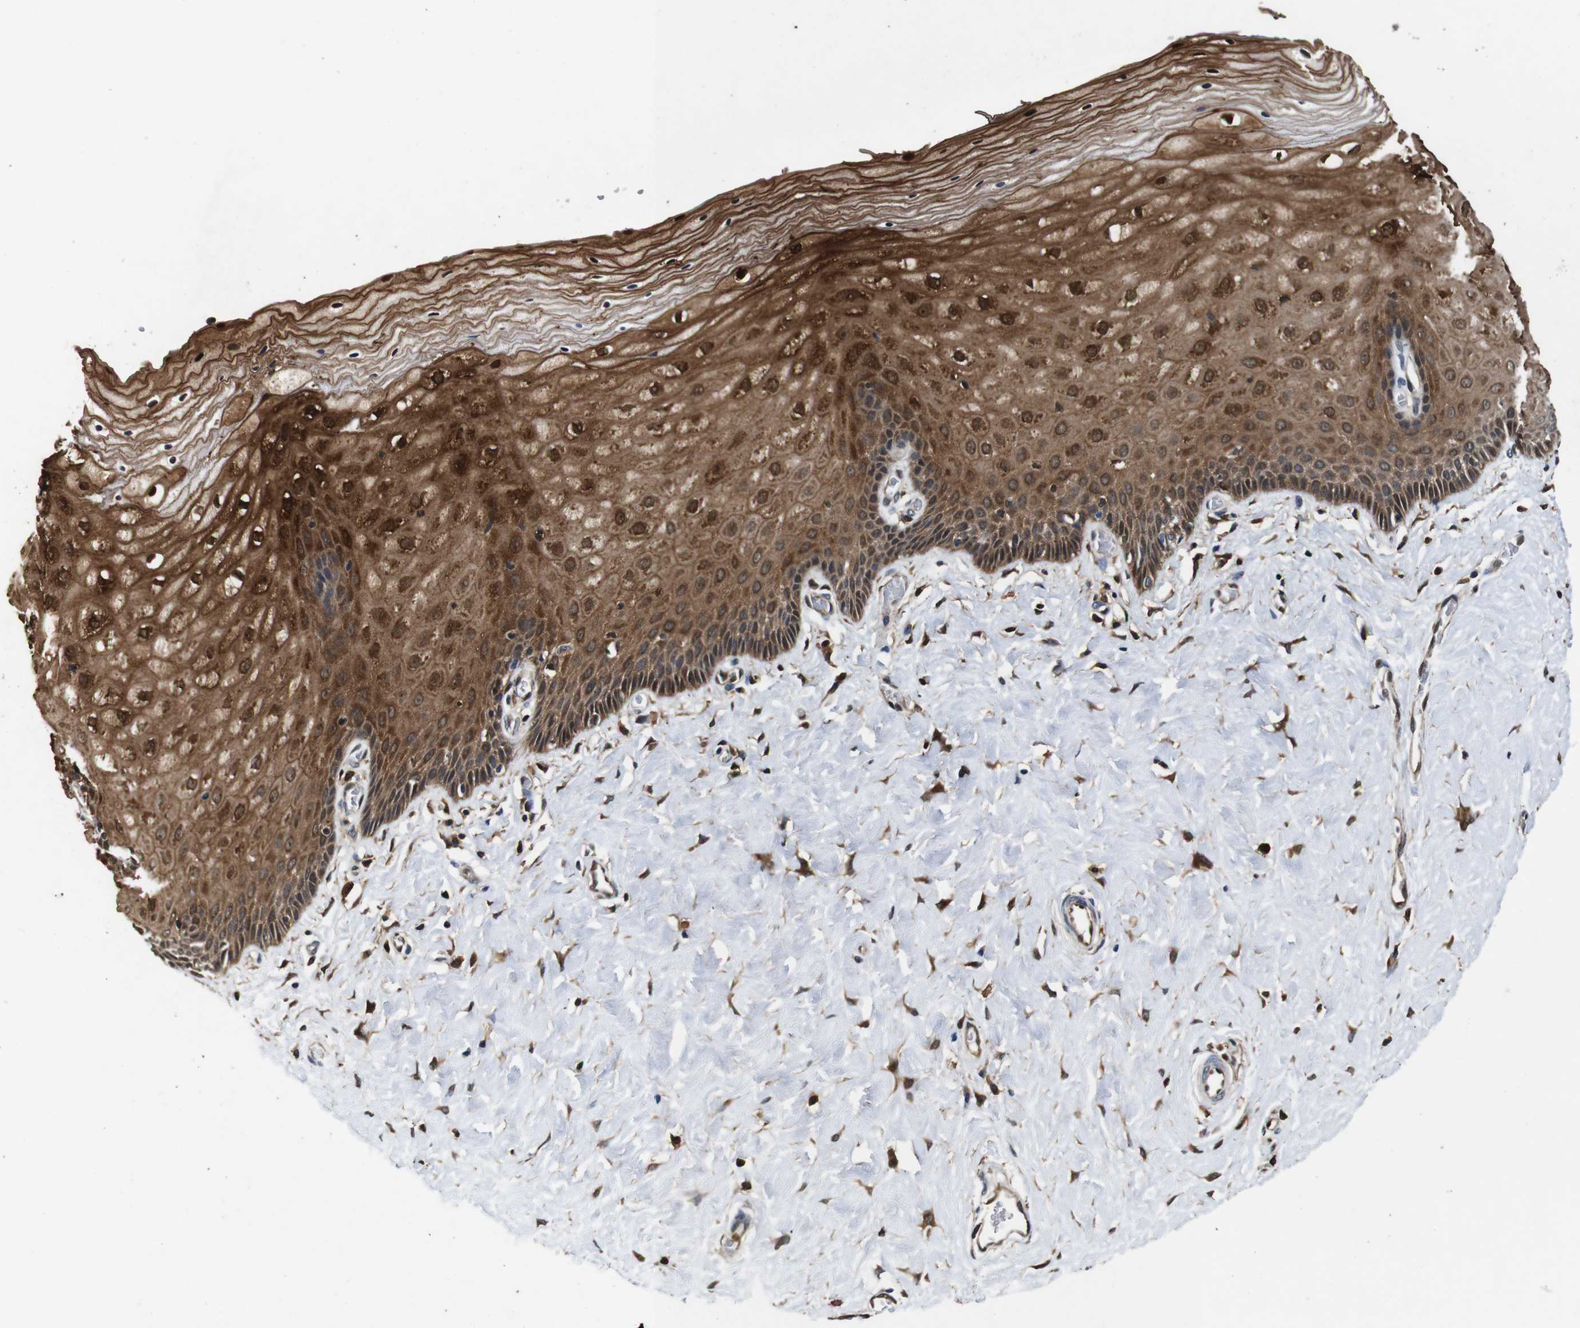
{"staining": {"intensity": "moderate", "quantity": ">75%", "location": "cytoplasmic/membranous,nuclear"}, "tissue": "cervix", "cell_type": "Glandular cells", "image_type": "normal", "snomed": [{"axis": "morphology", "description": "Normal tissue, NOS"}, {"axis": "topography", "description": "Cervix"}], "caption": "A photomicrograph of cervix stained for a protein displays moderate cytoplasmic/membranous,nuclear brown staining in glandular cells.", "gene": "ANXA1", "patient": {"sex": "female", "age": 55}}